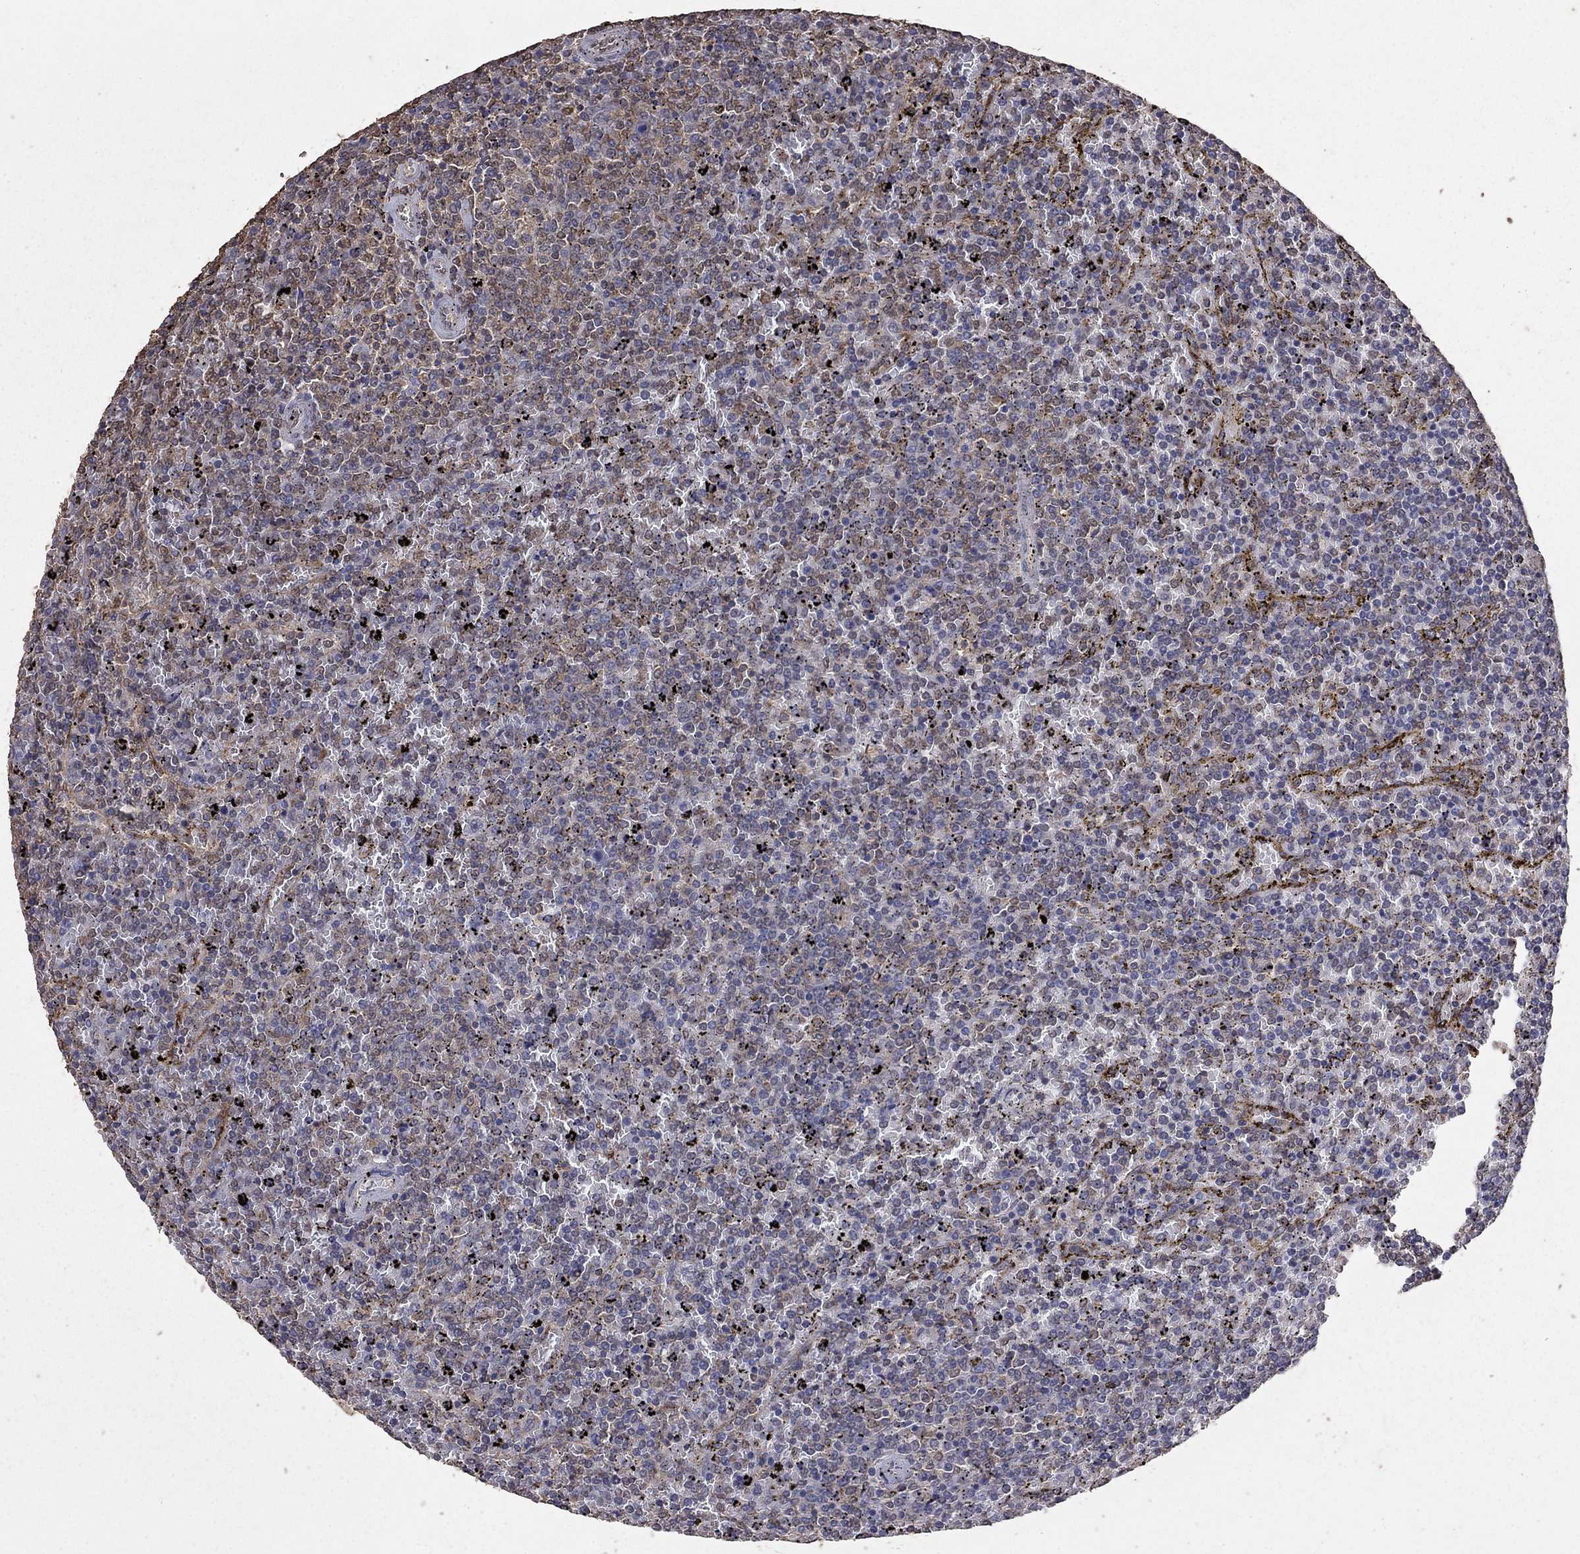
{"staining": {"intensity": "negative", "quantity": "none", "location": "none"}, "tissue": "lymphoma", "cell_type": "Tumor cells", "image_type": "cancer", "snomed": [{"axis": "morphology", "description": "Malignant lymphoma, non-Hodgkin's type, Low grade"}, {"axis": "topography", "description": "Spleen"}], "caption": "There is no significant staining in tumor cells of malignant lymphoma, non-Hodgkin's type (low-grade).", "gene": "SERPINA5", "patient": {"sex": "female", "age": 77}}